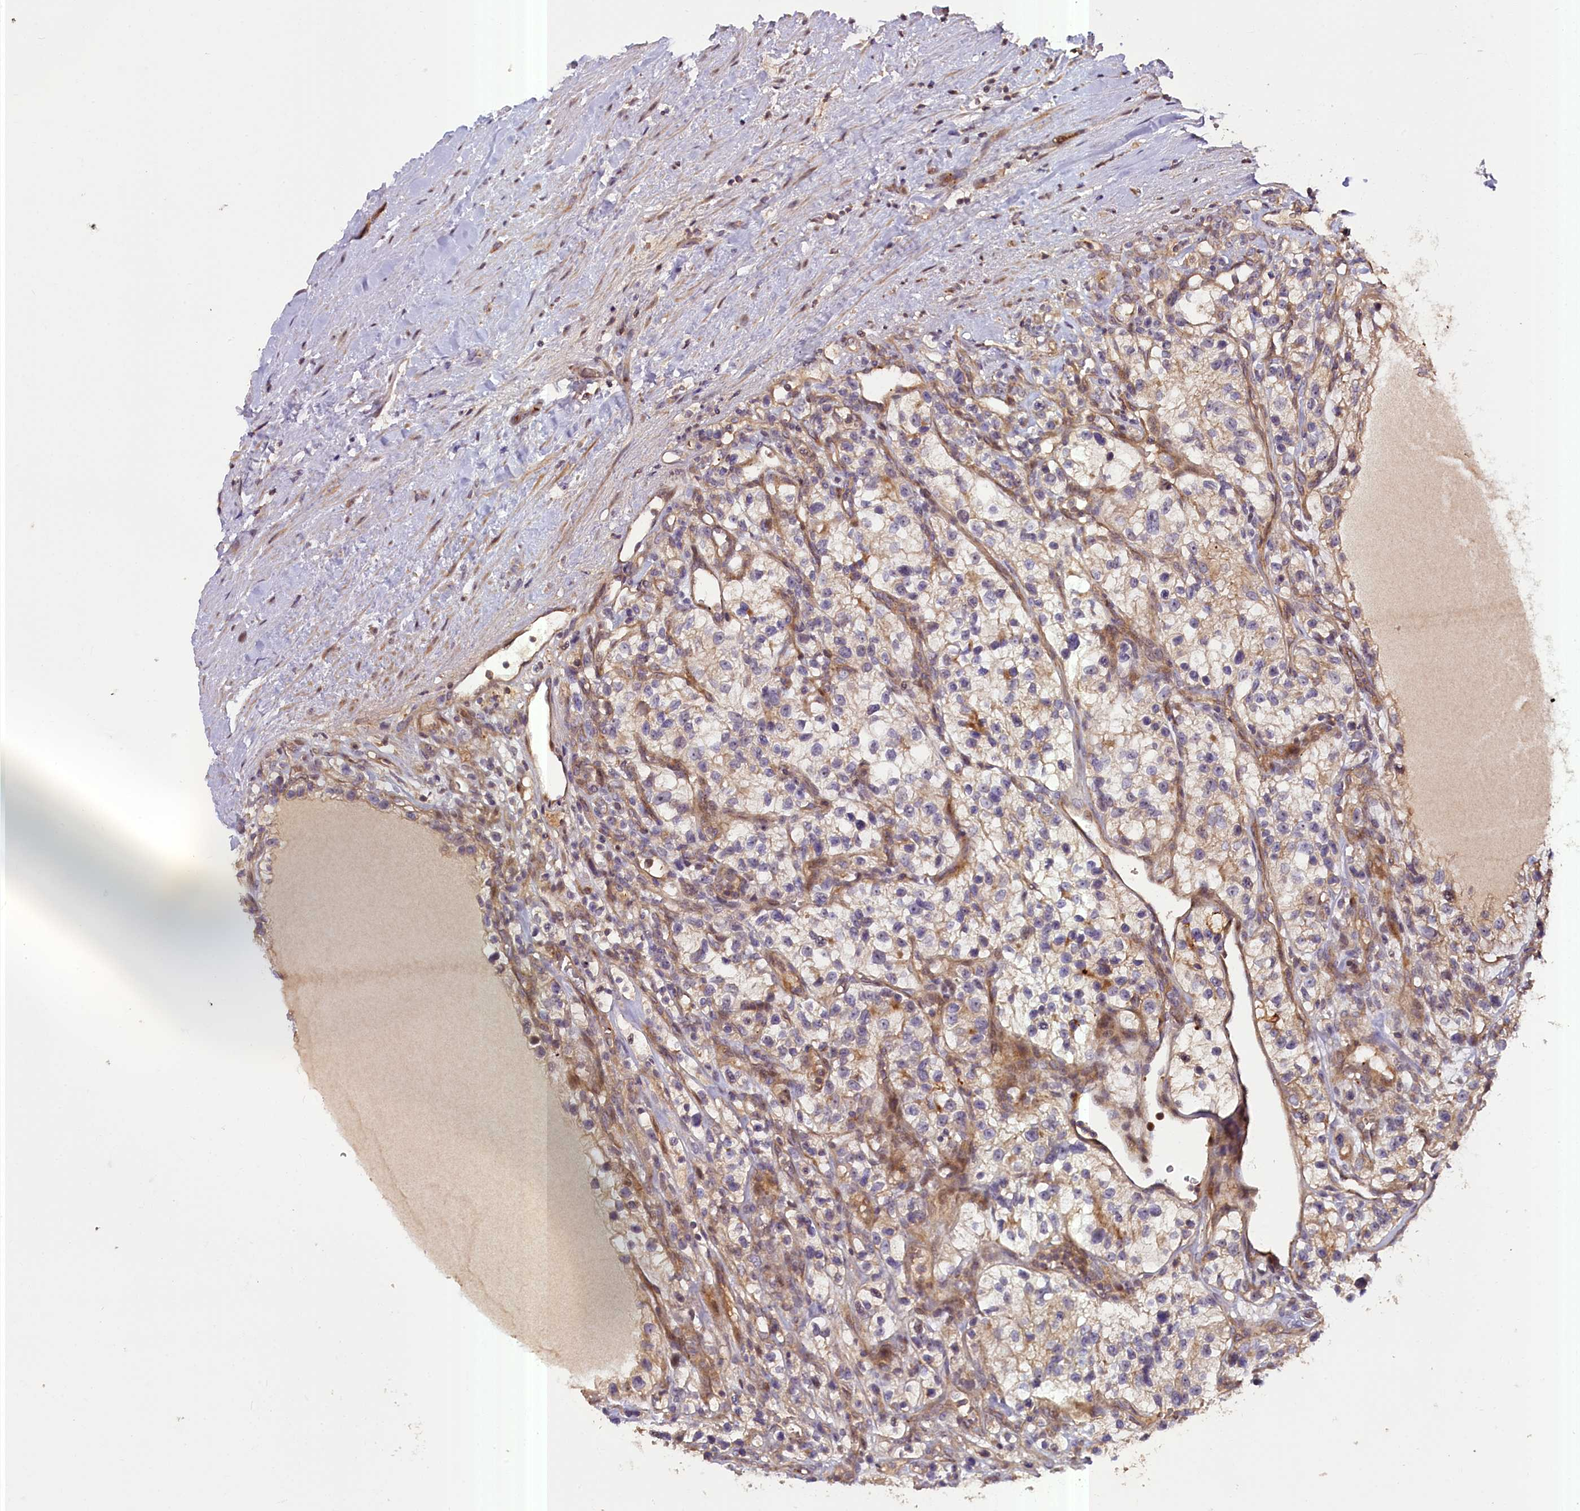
{"staining": {"intensity": "weak", "quantity": "25%-75%", "location": "cytoplasmic/membranous"}, "tissue": "renal cancer", "cell_type": "Tumor cells", "image_type": "cancer", "snomed": [{"axis": "morphology", "description": "Adenocarcinoma, NOS"}, {"axis": "topography", "description": "Kidney"}], "caption": "DAB immunohistochemical staining of renal cancer (adenocarcinoma) reveals weak cytoplasmic/membranous protein positivity in approximately 25%-75% of tumor cells.", "gene": "FUZ", "patient": {"sex": "female", "age": 57}}